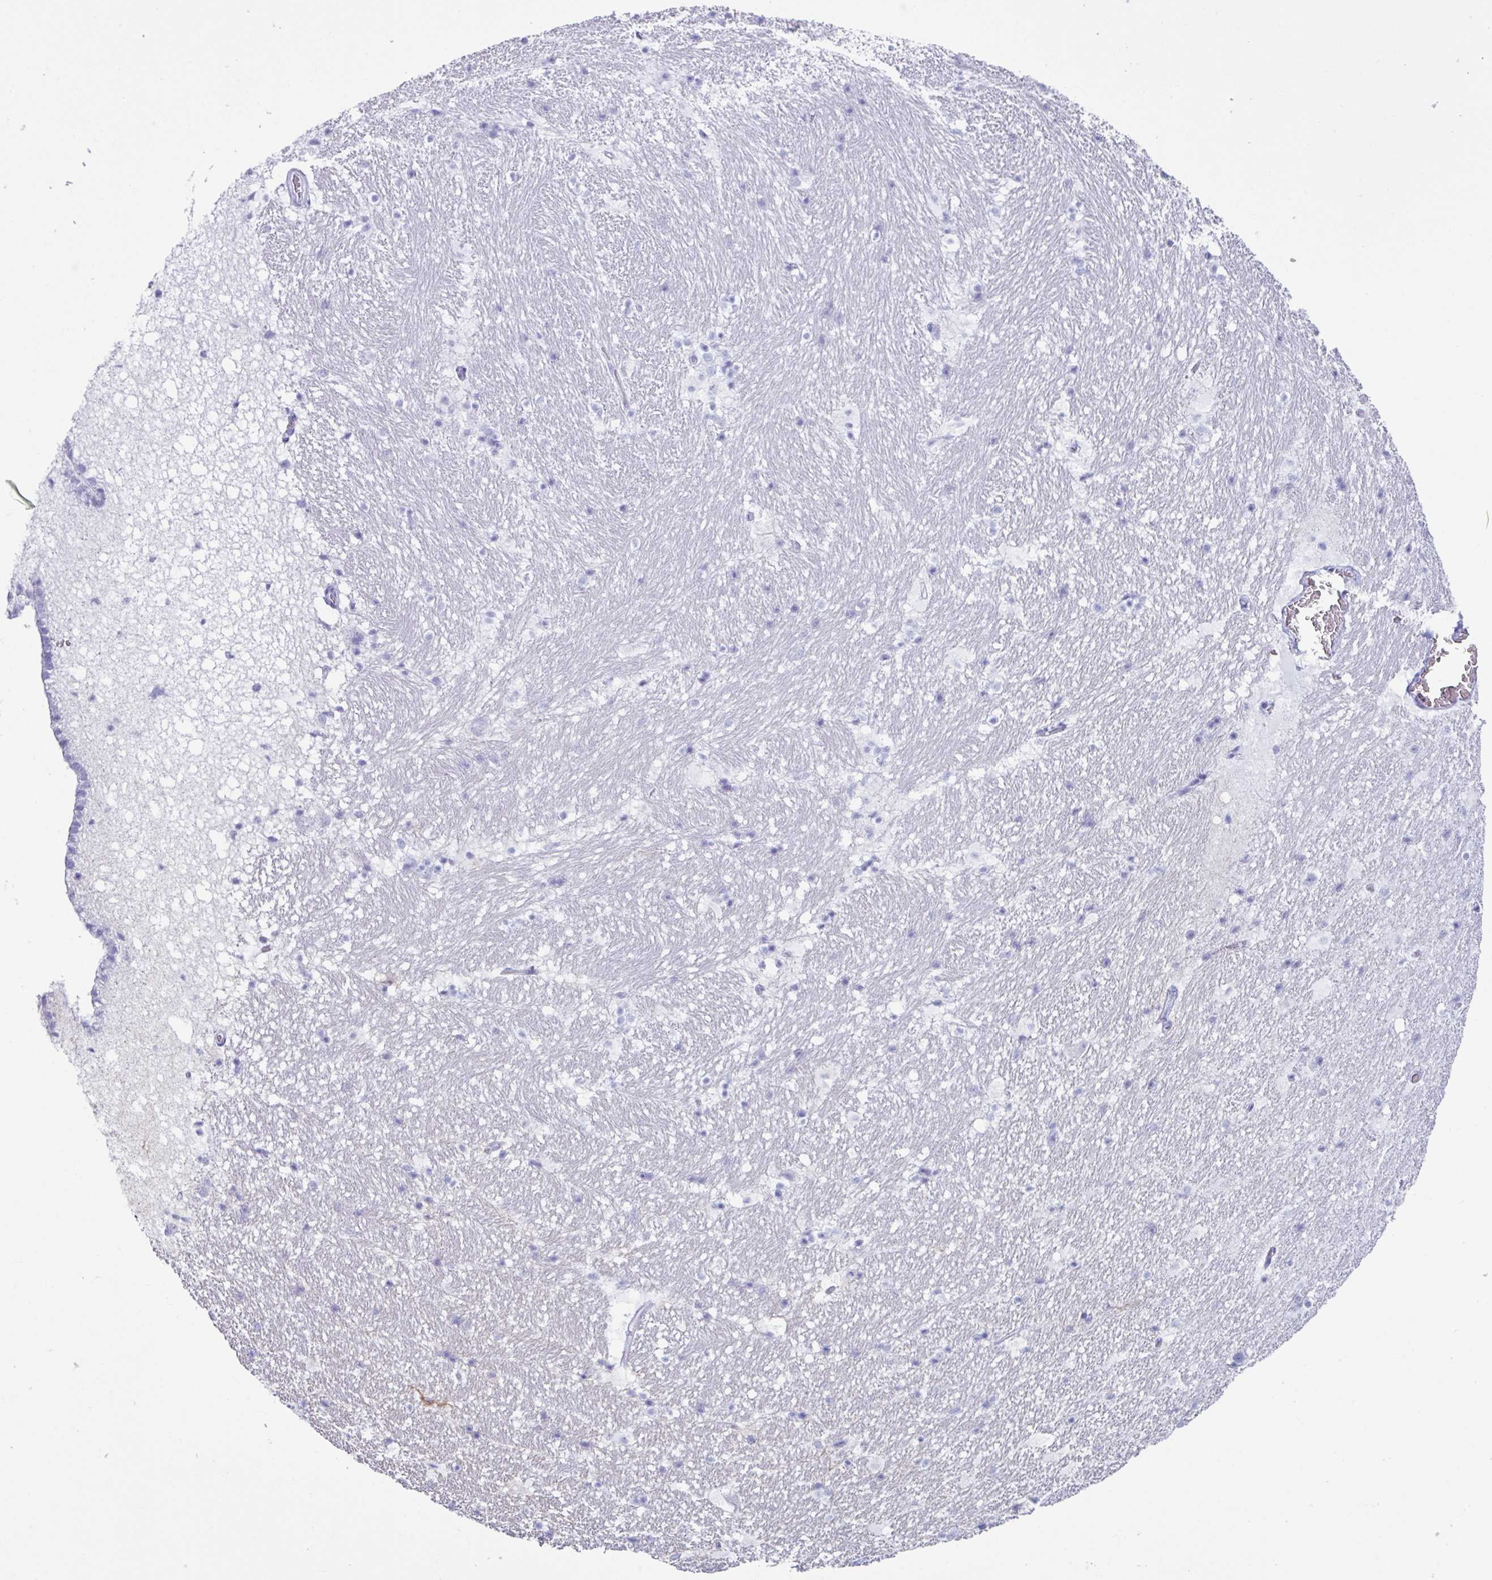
{"staining": {"intensity": "negative", "quantity": "none", "location": "none"}, "tissue": "hippocampus", "cell_type": "Glial cells", "image_type": "normal", "snomed": [{"axis": "morphology", "description": "Normal tissue, NOS"}, {"axis": "topography", "description": "Hippocampus"}], "caption": "The histopathology image reveals no significant staining in glial cells of hippocampus. (IHC, brightfield microscopy, high magnification).", "gene": "ABCC5", "patient": {"sex": "male", "age": 37}}